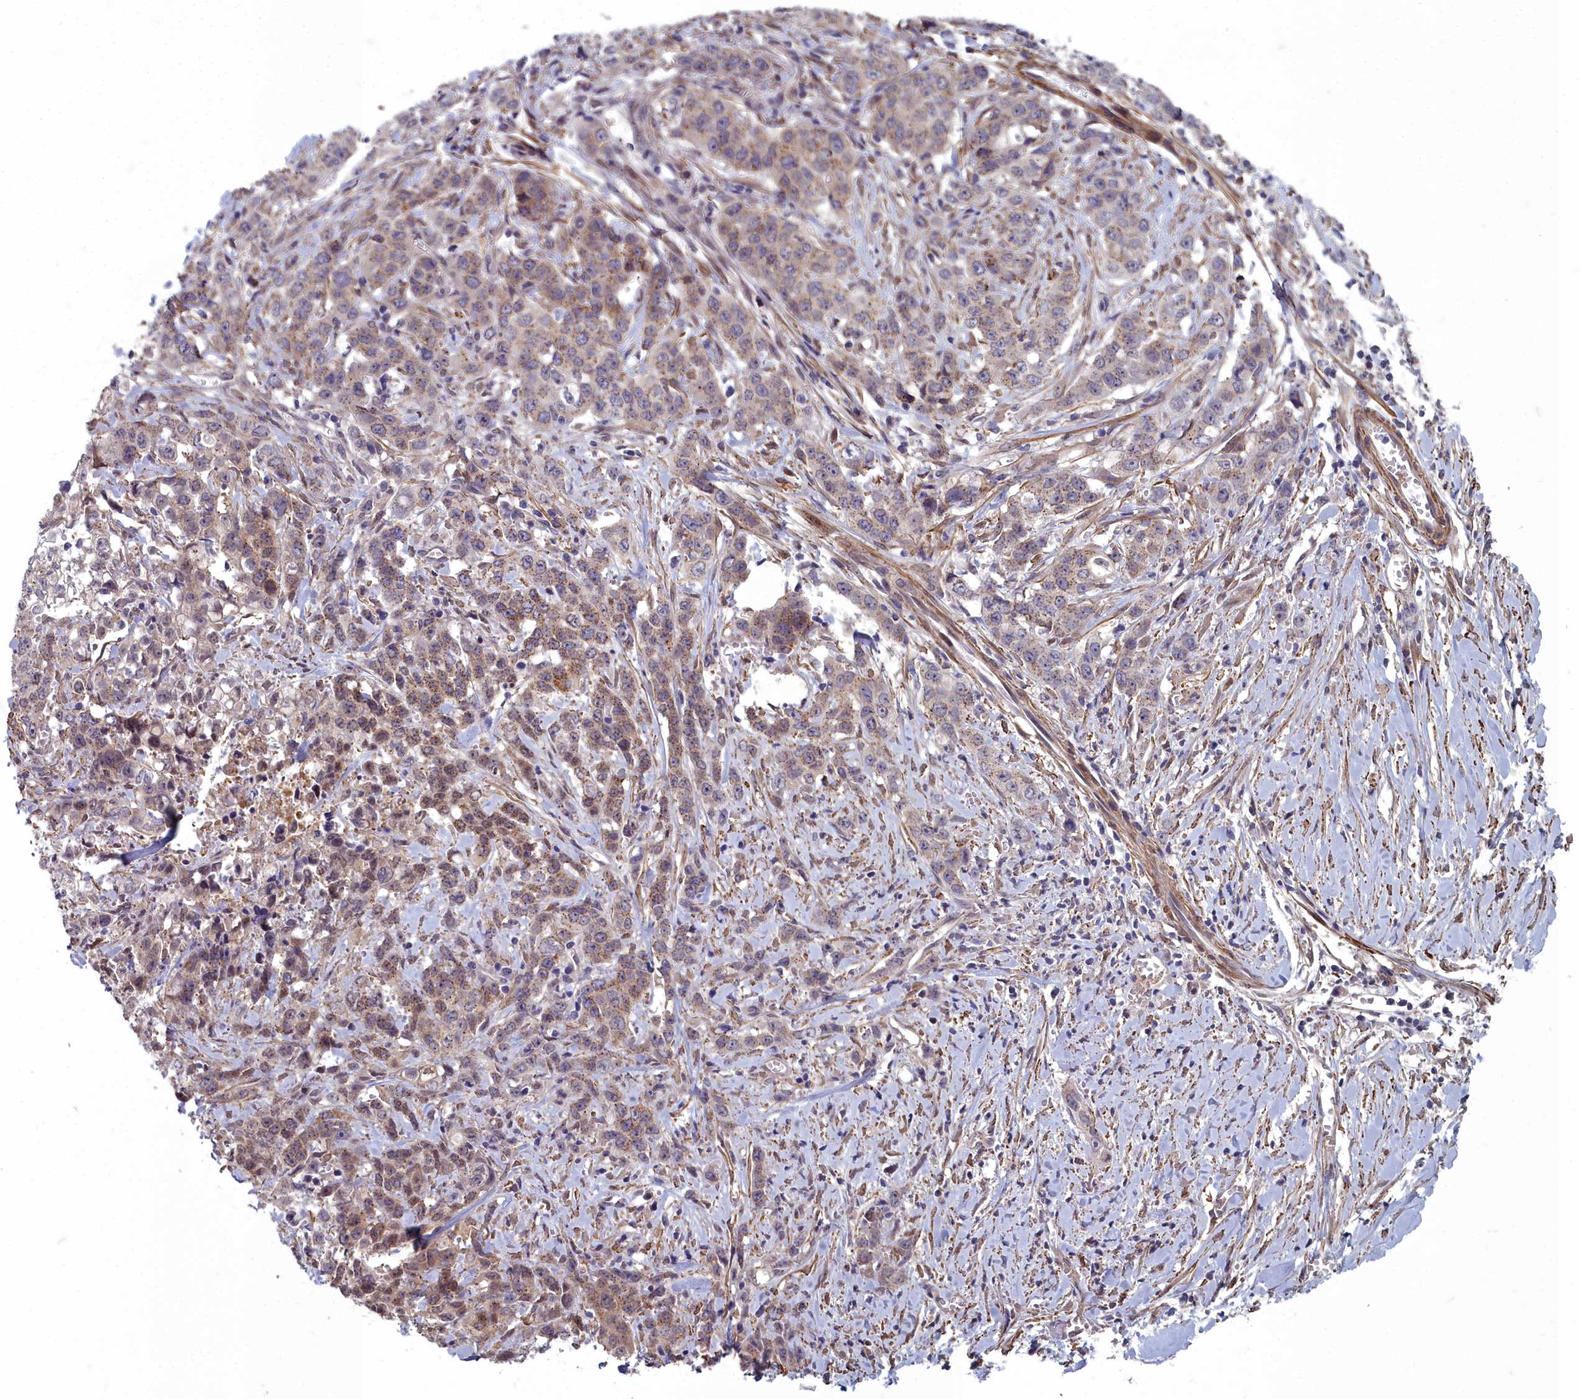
{"staining": {"intensity": "moderate", "quantity": "25%-75%", "location": "cytoplasmic/membranous"}, "tissue": "stomach cancer", "cell_type": "Tumor cells", "image_type": "cancer", "snomed": [{"axis": "morphology", "description": "Adenocarcinoma, NOS"}, {"axis": "topography", "description": "Stomach, upper"}], "caption": "Immunohistochemical staining of human stomach cancer exhibits moderate cytoplasmic/membranous protein staining in about 25%-75% of tumor cells.", "gene": "ZNF626", "patient": {"sex": "male", "age": 62}}